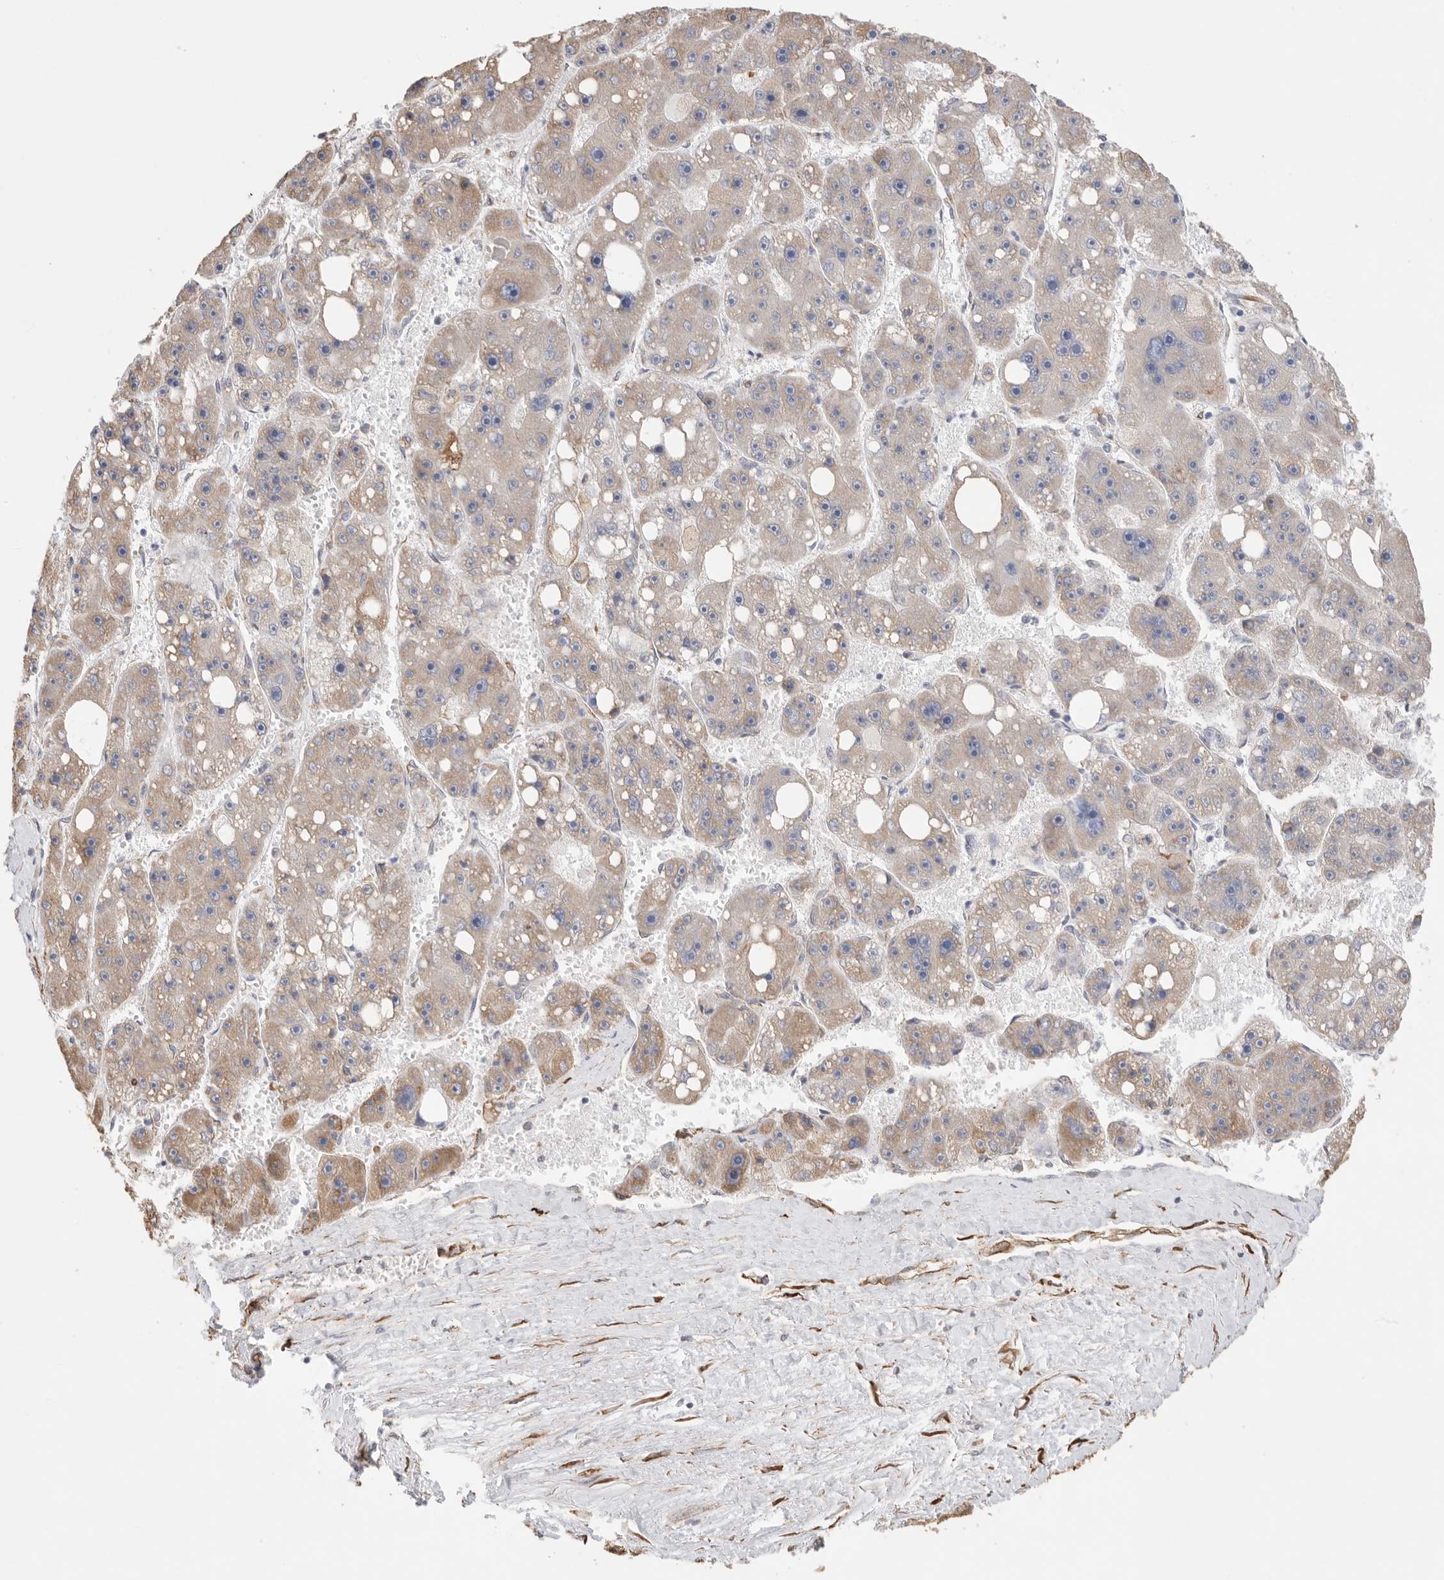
{"staining": {"intensity": "weak", "quantity": "25%-75%", "location": "cytoplasmic/membranous"}, "tissue": "liver cancer", "cell_type": "Tumor cells", "image_type": "cancer", "snomed": [{"axis": "morphology", "description": "Carcinoma, Hepatocellular, NOS"}, {"axis": "topography", "description": "Liver"}], "caption": "An image of liver hepatocellular carcinoma stained for a protein demonstrates weak cytoplasmic/membranous brown staining in tumor cells.", "gene": "BLOC1S5", "patient": {"sex": "female", "age": 61}}